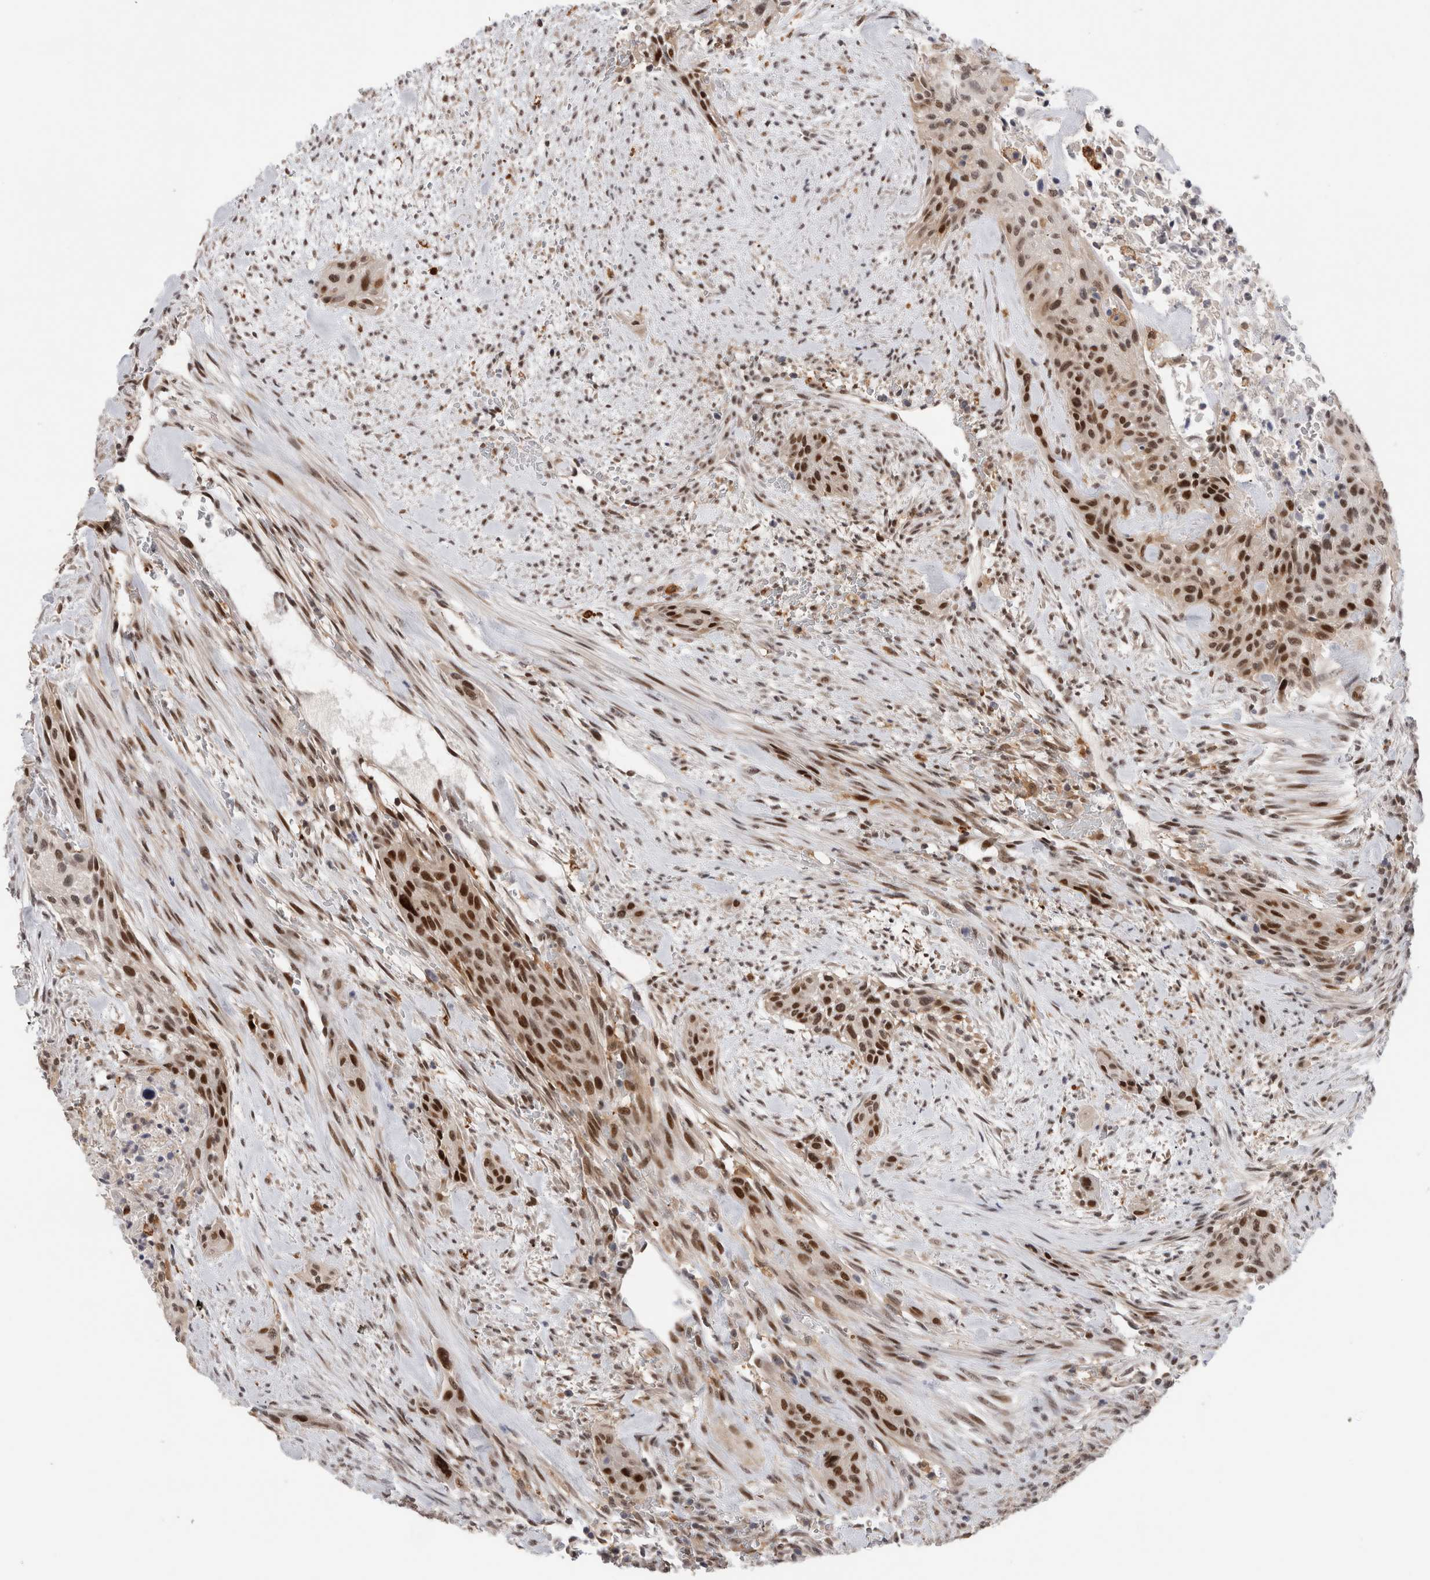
{"staining": {"intensity": "strong", "quantity": ">75%", "location": "nuclear"}, "tissue": "urothelial cancer", "cell_type": "Tumor cells", "image_type": "cancer", "snomed": [{"axis": "morphology", "description": "Urothelial carcinoma, High grade"}, {"axis": "topography", "description": "Urinary bladder"}], "caption": "Urothelial carcinoma (high-grade) was stained to show a protein in brown. There is high levels of strong nuclear staining in approximately >75% of tumor cells.", "gene": "ZNF521", "patient": {"sex": "male", "age": 35}}